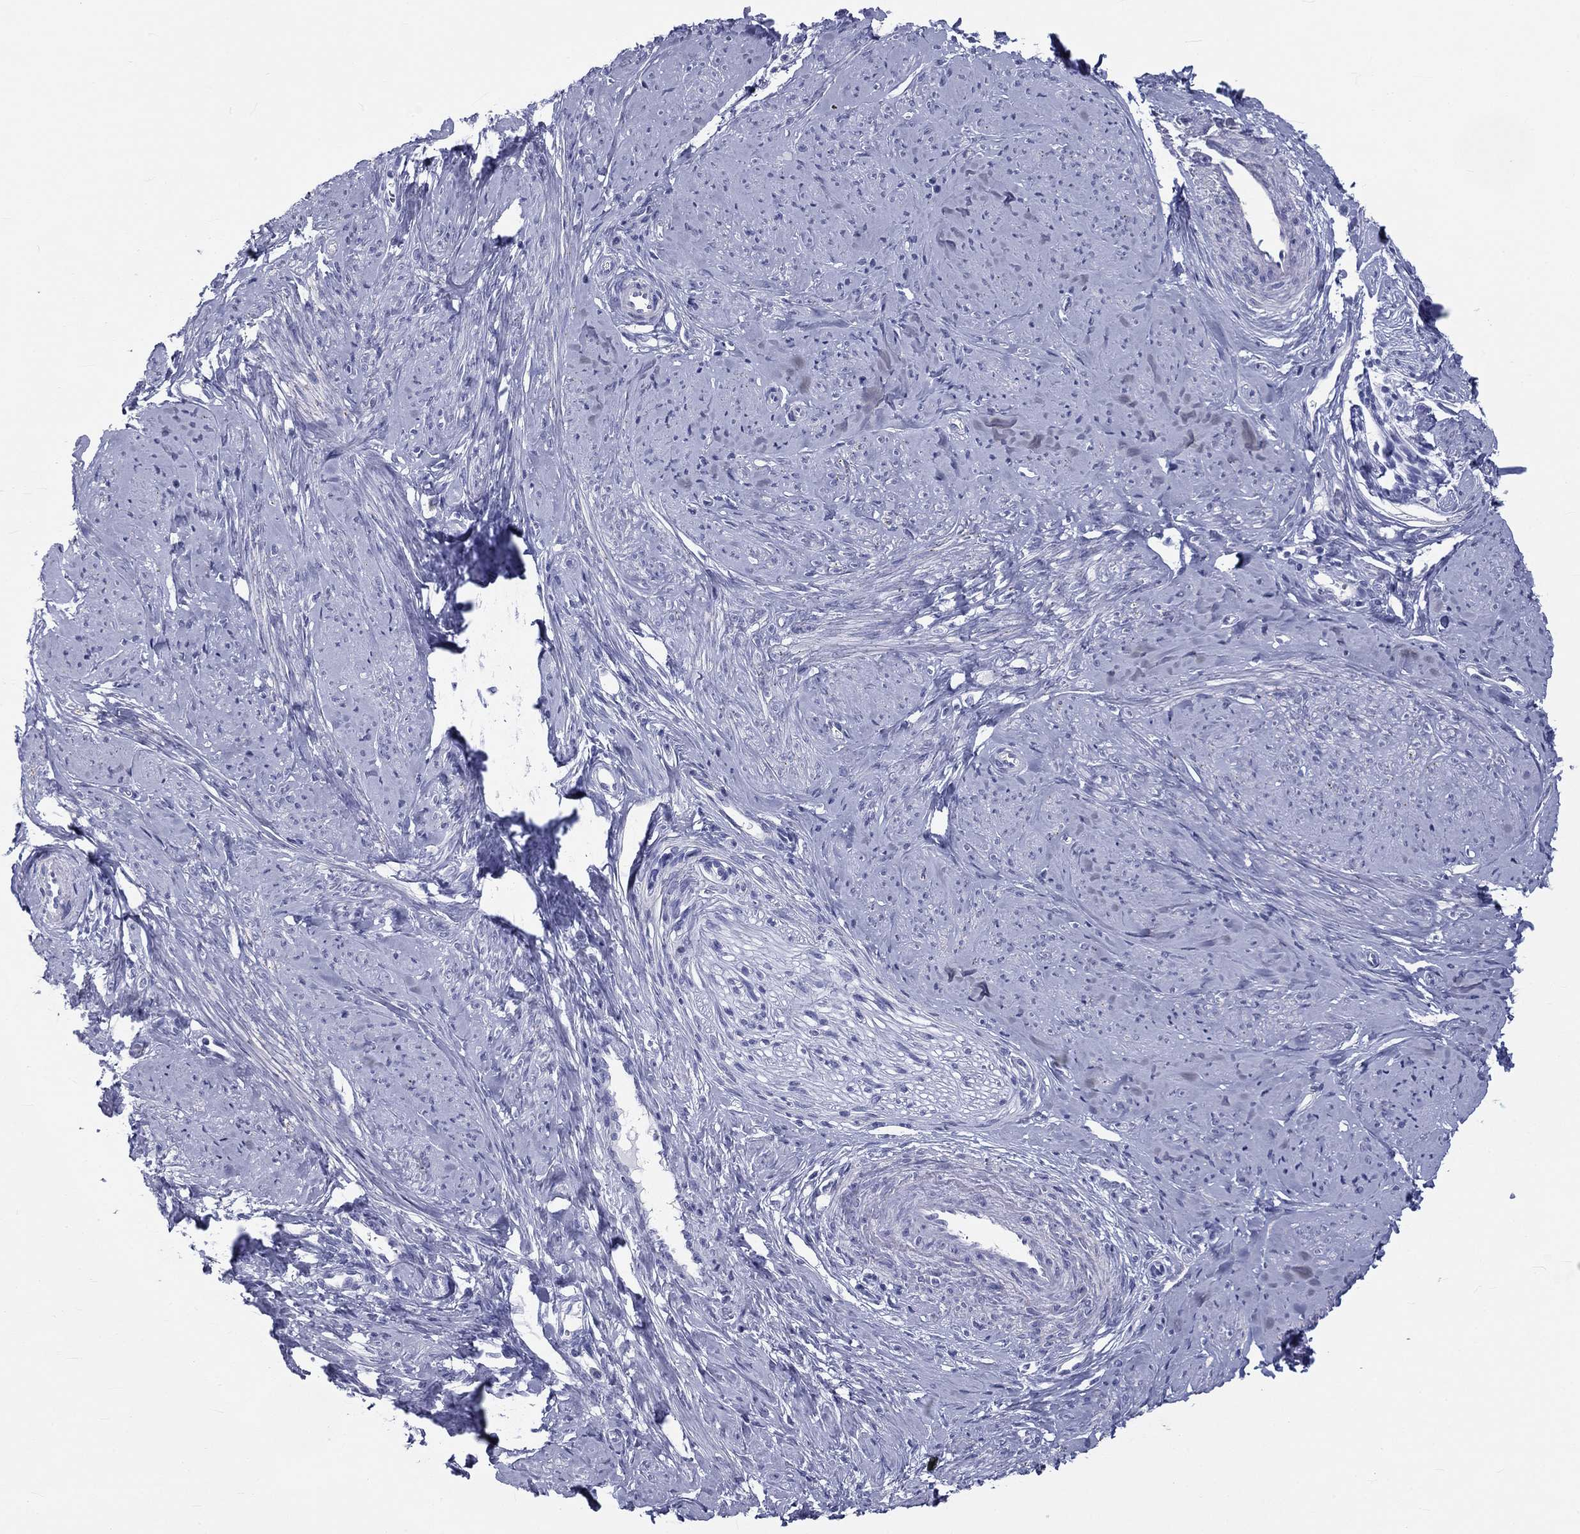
{"staining": {"intensity": "negative", "quantity": "none", "location": "none"}, "tissue": "smooth muscle", "cell_type": "Smooth muscle cells", "image_type": "normal", "snomed": [{"axis": "morphology", "description": "Normal tissue, NOS"}, {"axis": "topography", "description": "Smooth muscle"}], "caption": "A micrograph of smooth muscle stained for a protein demonstrates no brown staining in smooth muscle cells. The staining is performed using DAB (3,3'-diaminobenzidine) brown chromogen with nuclei counter-stained in using hematoxylin.", "gene": "DNALI1", "patient": {"sex": "female", "age": 48}}